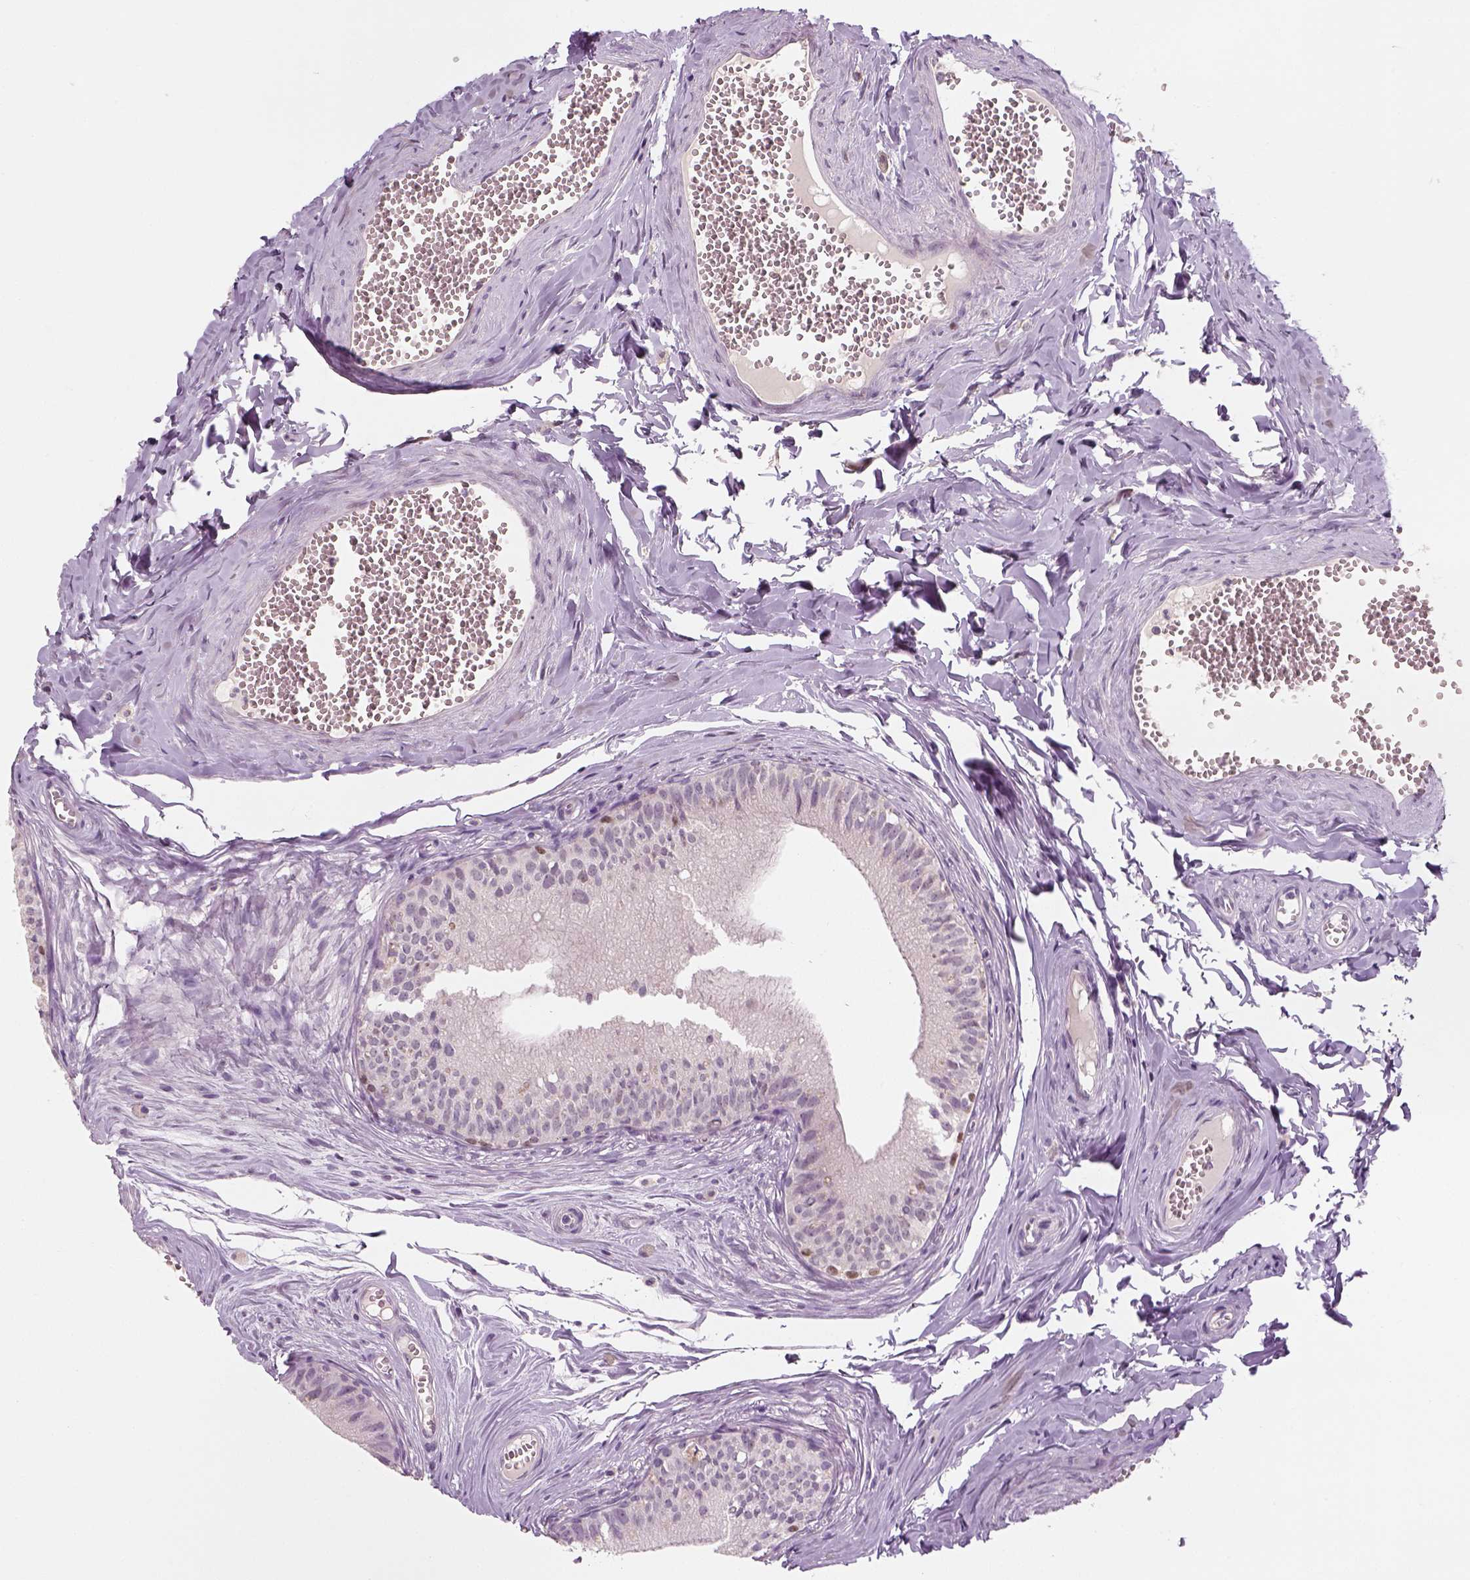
{"staining": {"intensity": "moderate", "quantity": "<25%", "location": "nuclear"}, "tissue": "epididymis", "cell_type": "Glandular cells", "image_type": "normal", "snomed": [{"axis": "morphology", "description": "Normal tissue, NOS"}, {"axis": "topography", "description": "Epididymis"}], "caption": "Epididymis stained for a protein (brown) exhibits moderate nuclear positive positivity in approximately <25% of glandular cells.", "gene": "TP53", "patient": {"sex": "male", "age": 45}}